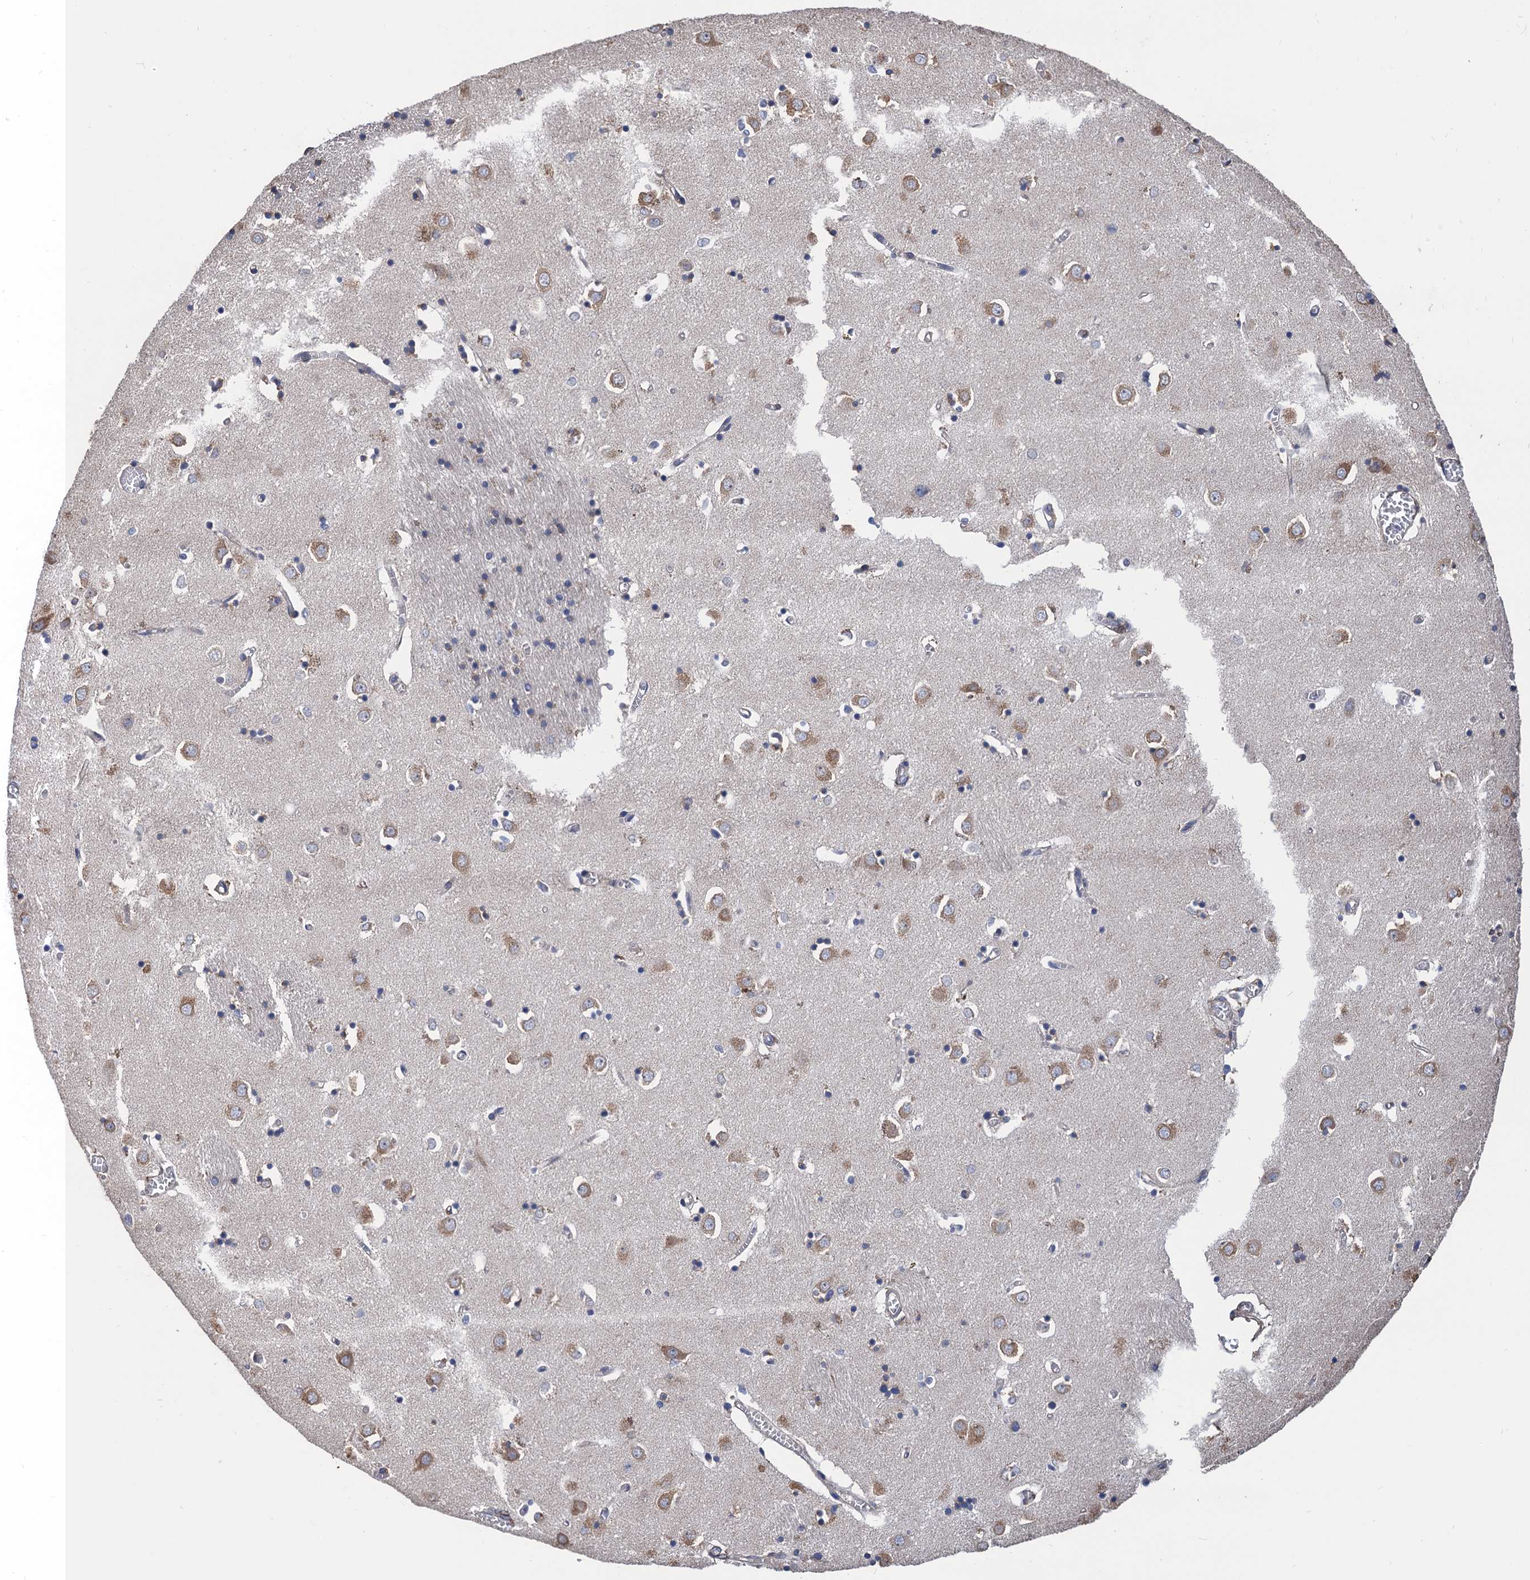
{"staining": {"intensity": "weak", "quantity": "25%-75%", "location": "cytoplasmic/membranous"}, "tissue": "caudate", "cell_type": "Glial cells", "image_type": "normal", "snomed": [{"axis": "morphology", "description": "Normal tissue, NOS"}, {"axis": "topography", "description": "Lateral ventricle wall"}], "caption": "High-magnification brightfield microscopy of normal caudate stained with DAB (brown) and counterstained with hematoxylin (blue). glial cells exhibit weak cytoplasmic/membranous positivity is appreciated in about25%-75% of cells.", "gene": "CNNM1", "patient": {"sex": "male", "age": 70}}